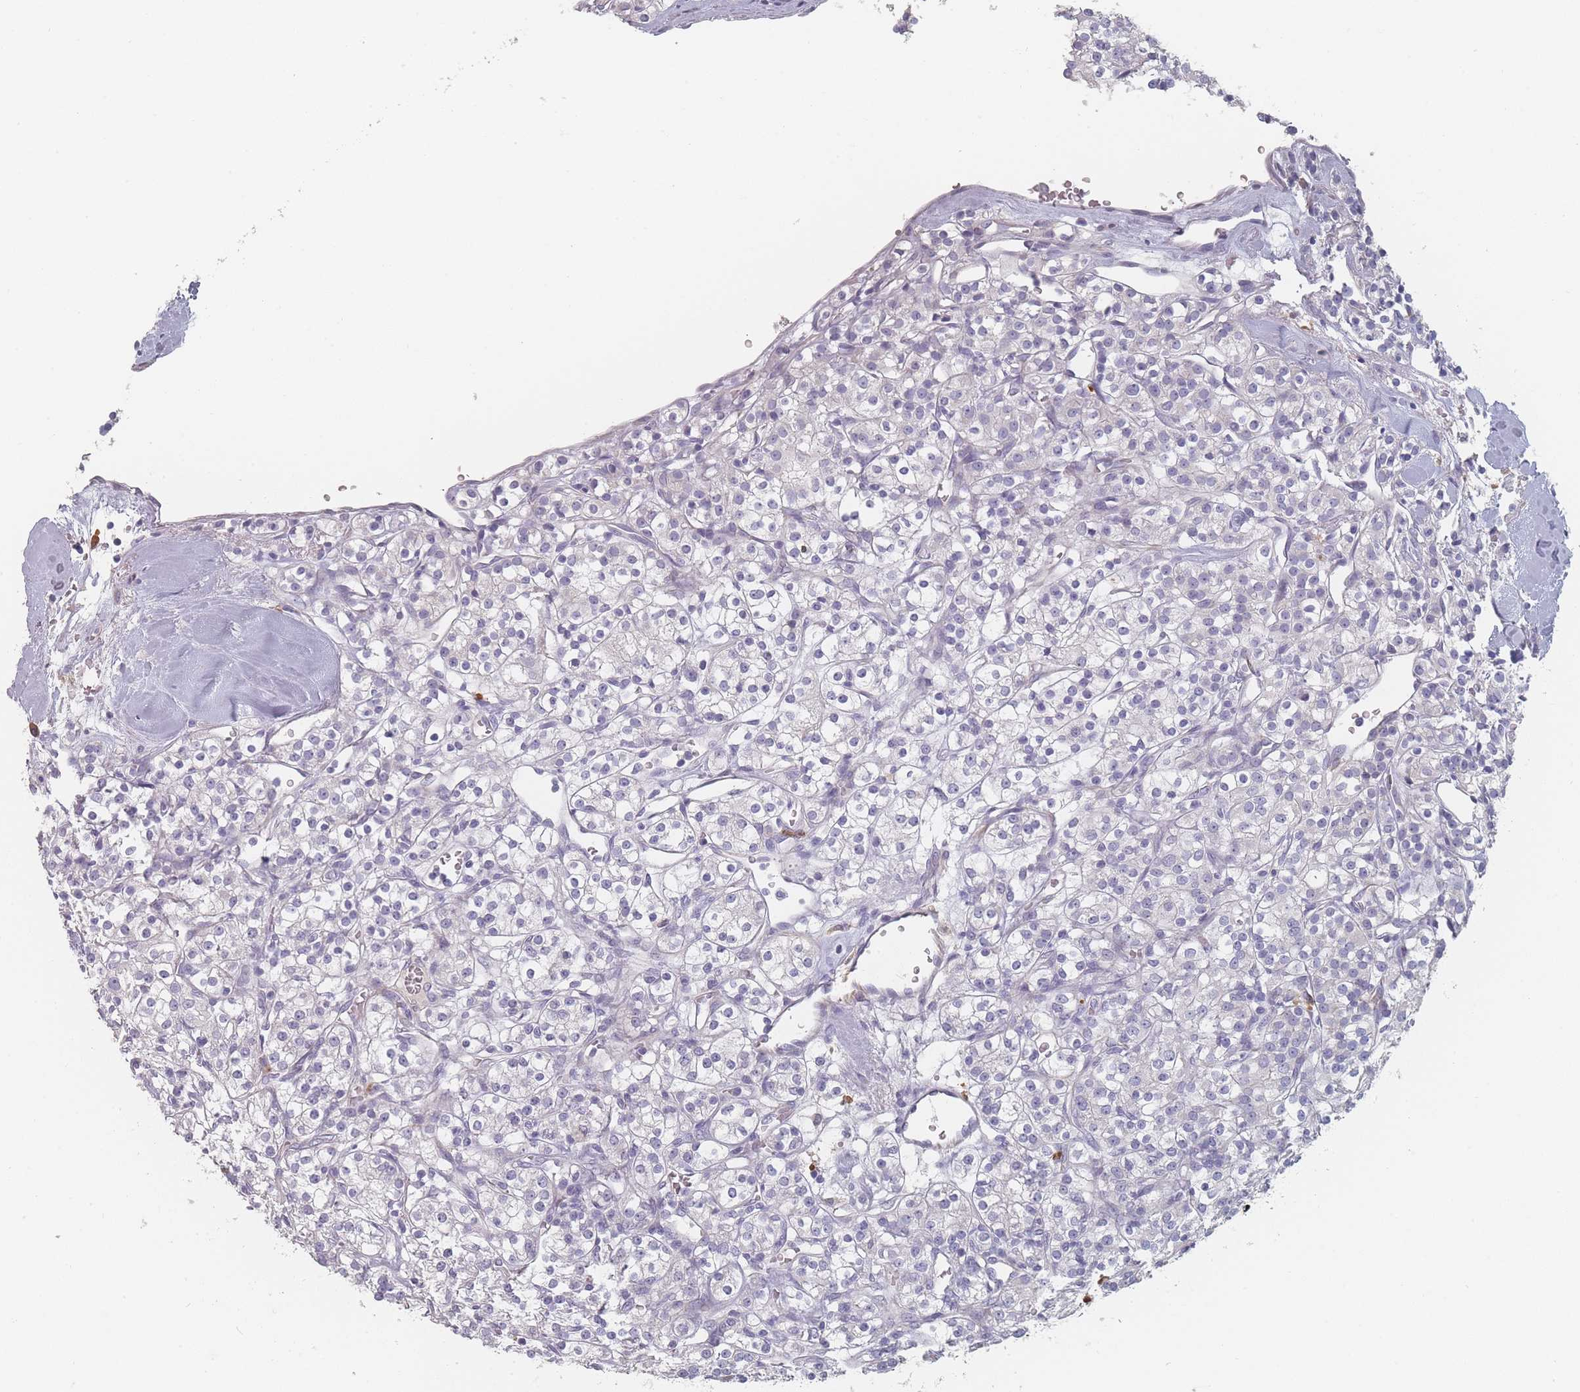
{"staining": {"intensity": "negative", "quantity": "none", "location": "none"}, "tissue": "renal cancer", "cell_type": "Tumor cells", "image_type": "cancer", "snomed": [{"axis": "morphology", "description": "Adenocarcinoma, NOS"}, {"axis": "topography", "description": "Kidney"}], "caption": "IHC of renal cancer (adenocarcinoma) displays no staining in tumor cells.", "gene": "SLC35E4", "patient": {"sex": "male", "age": 77}}